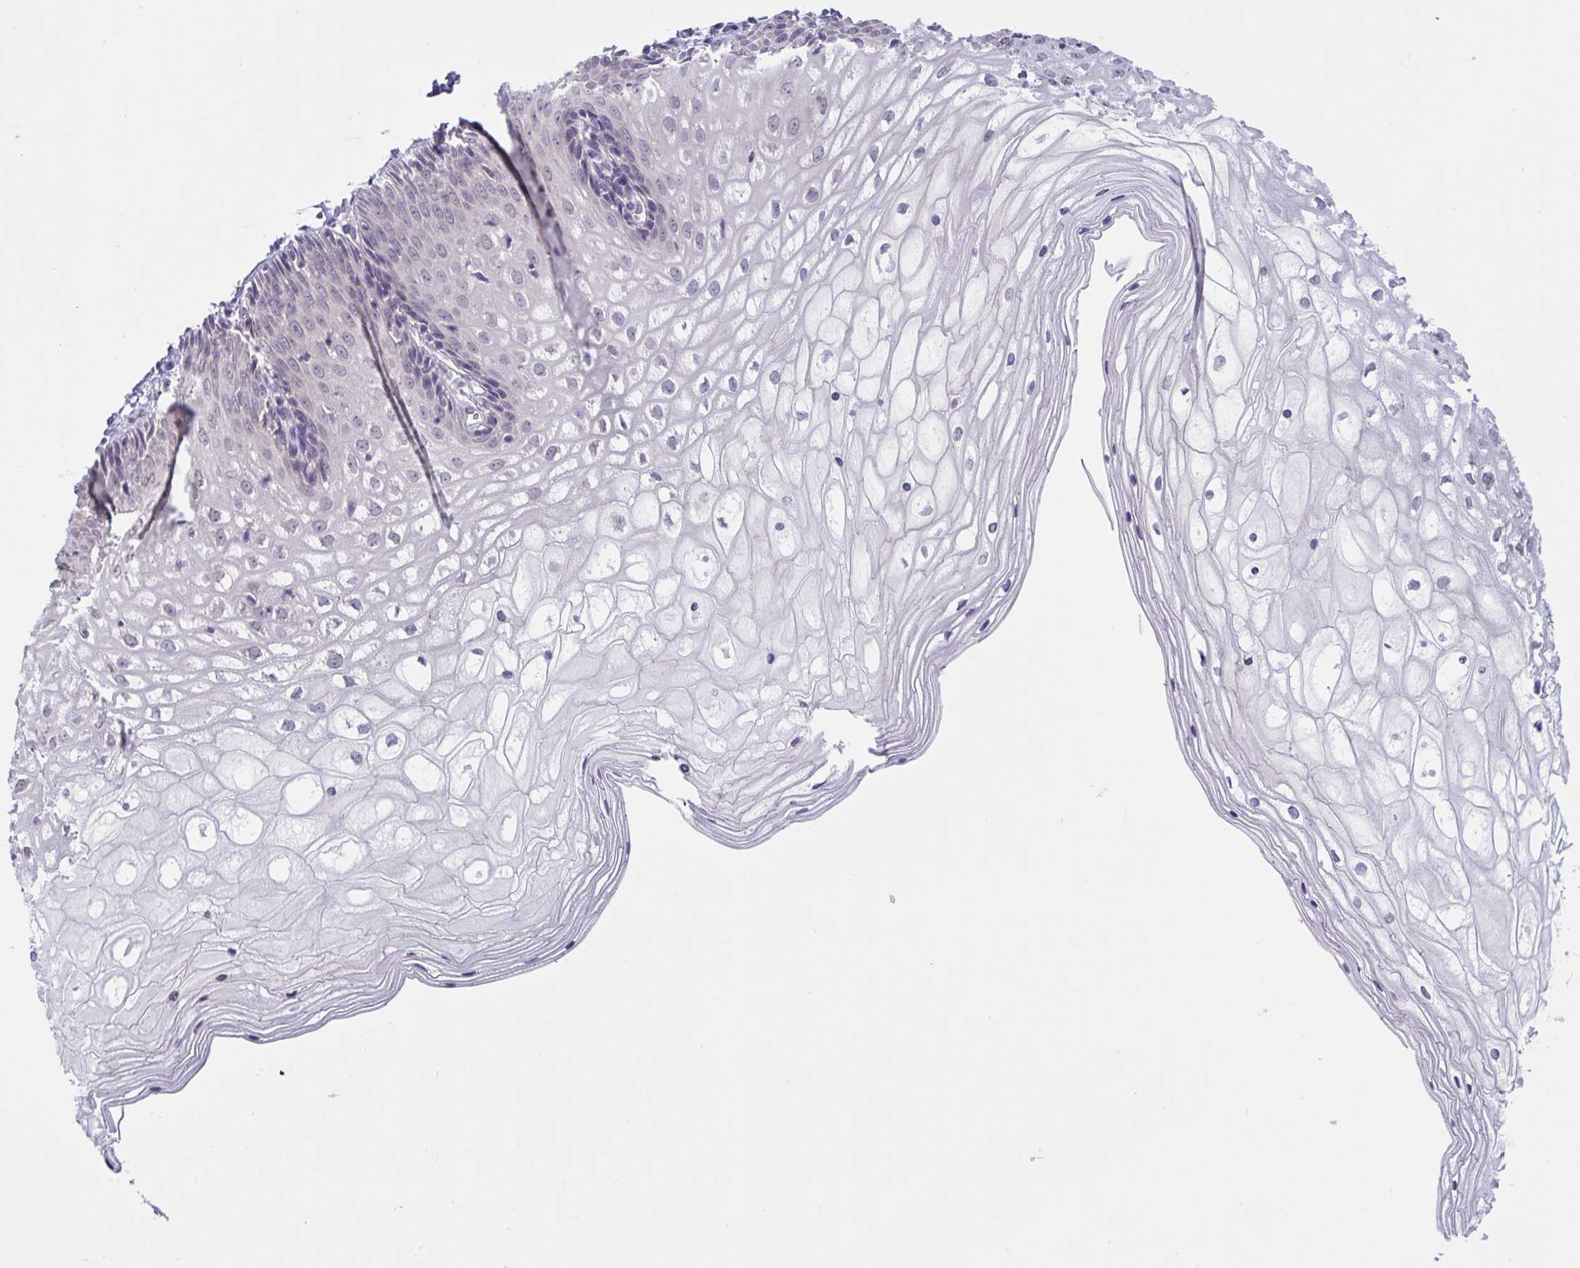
{"staining": {"intensity": "moderate", "quantity": "<25%", "location": "cytoplasmic/membranous"}, "tissue": "cervix", "cell_type": "Glandular cells", "image_type": "normal", "snomed": [{"axis": "morphology", "description": "Normal tissue, NOS"}, {"axis": "topography", "description": "Cervix"}], "caption": "This is a histology image of immunohistochemistry (IHC) staining of unremarkable cervix, which shows moderate staining in the cytoplasmic/membranous of glandular cells.", "gene": "TMEM41A", "patient": {"sex": "female", "age": 36}}